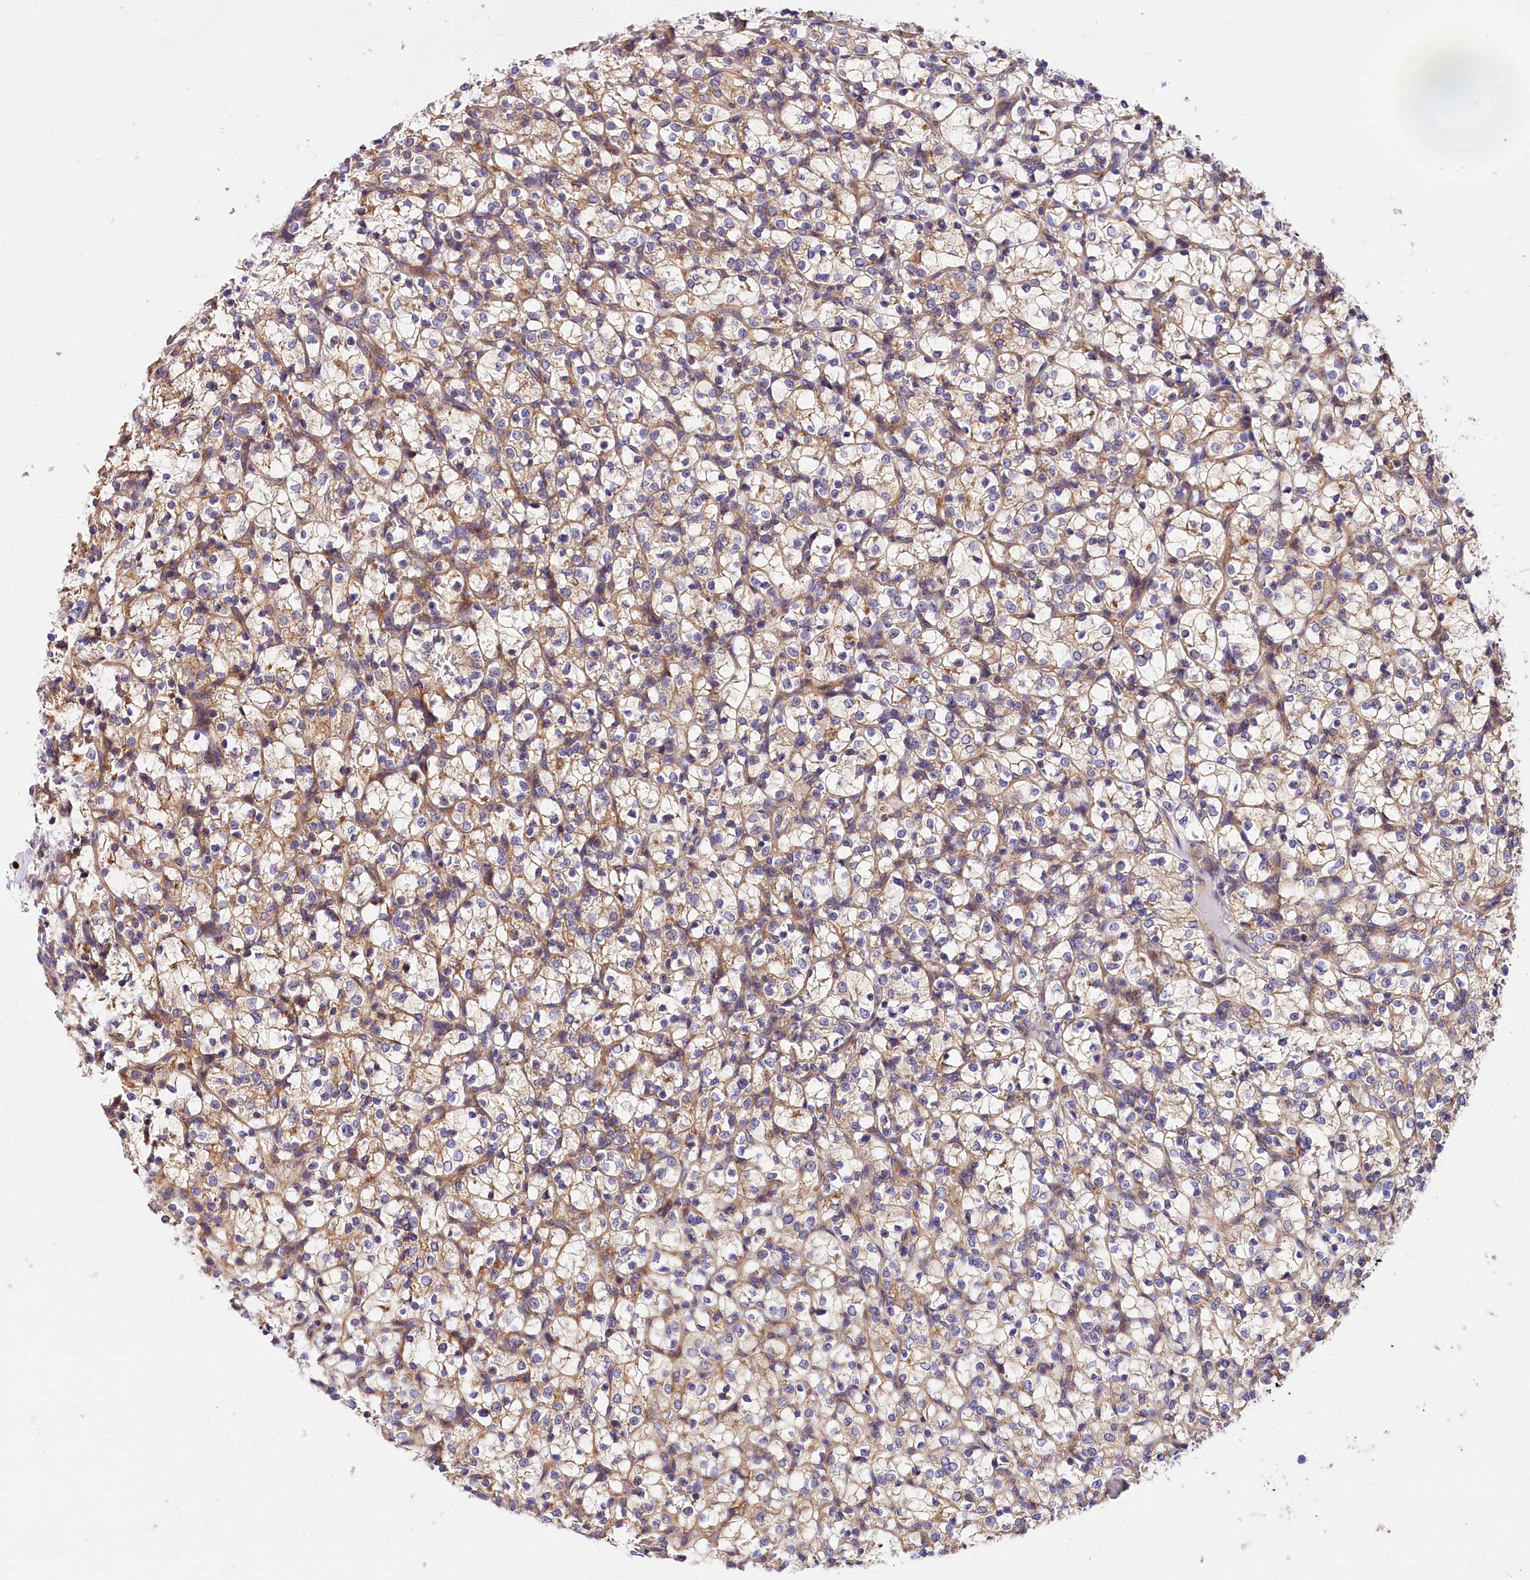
{"staining": {"intensity": "weak", "quantity": "<25%", "location": "cytoplasmic/membranous"}, "tissue": "renal cancer", "cell_type": "Tumor cells", "image_type": "cancer", "snomed": [{"axis": "morphology", "description": "Adenocarcinoma, NOS"}, {"axis": "topography", "description": "Kidney"}], "caption": "The micrograph displays no staining of tumor cells in renal cancer.", "gene": "ARMC6", "patient": {"sex": "female", "age": 69}}